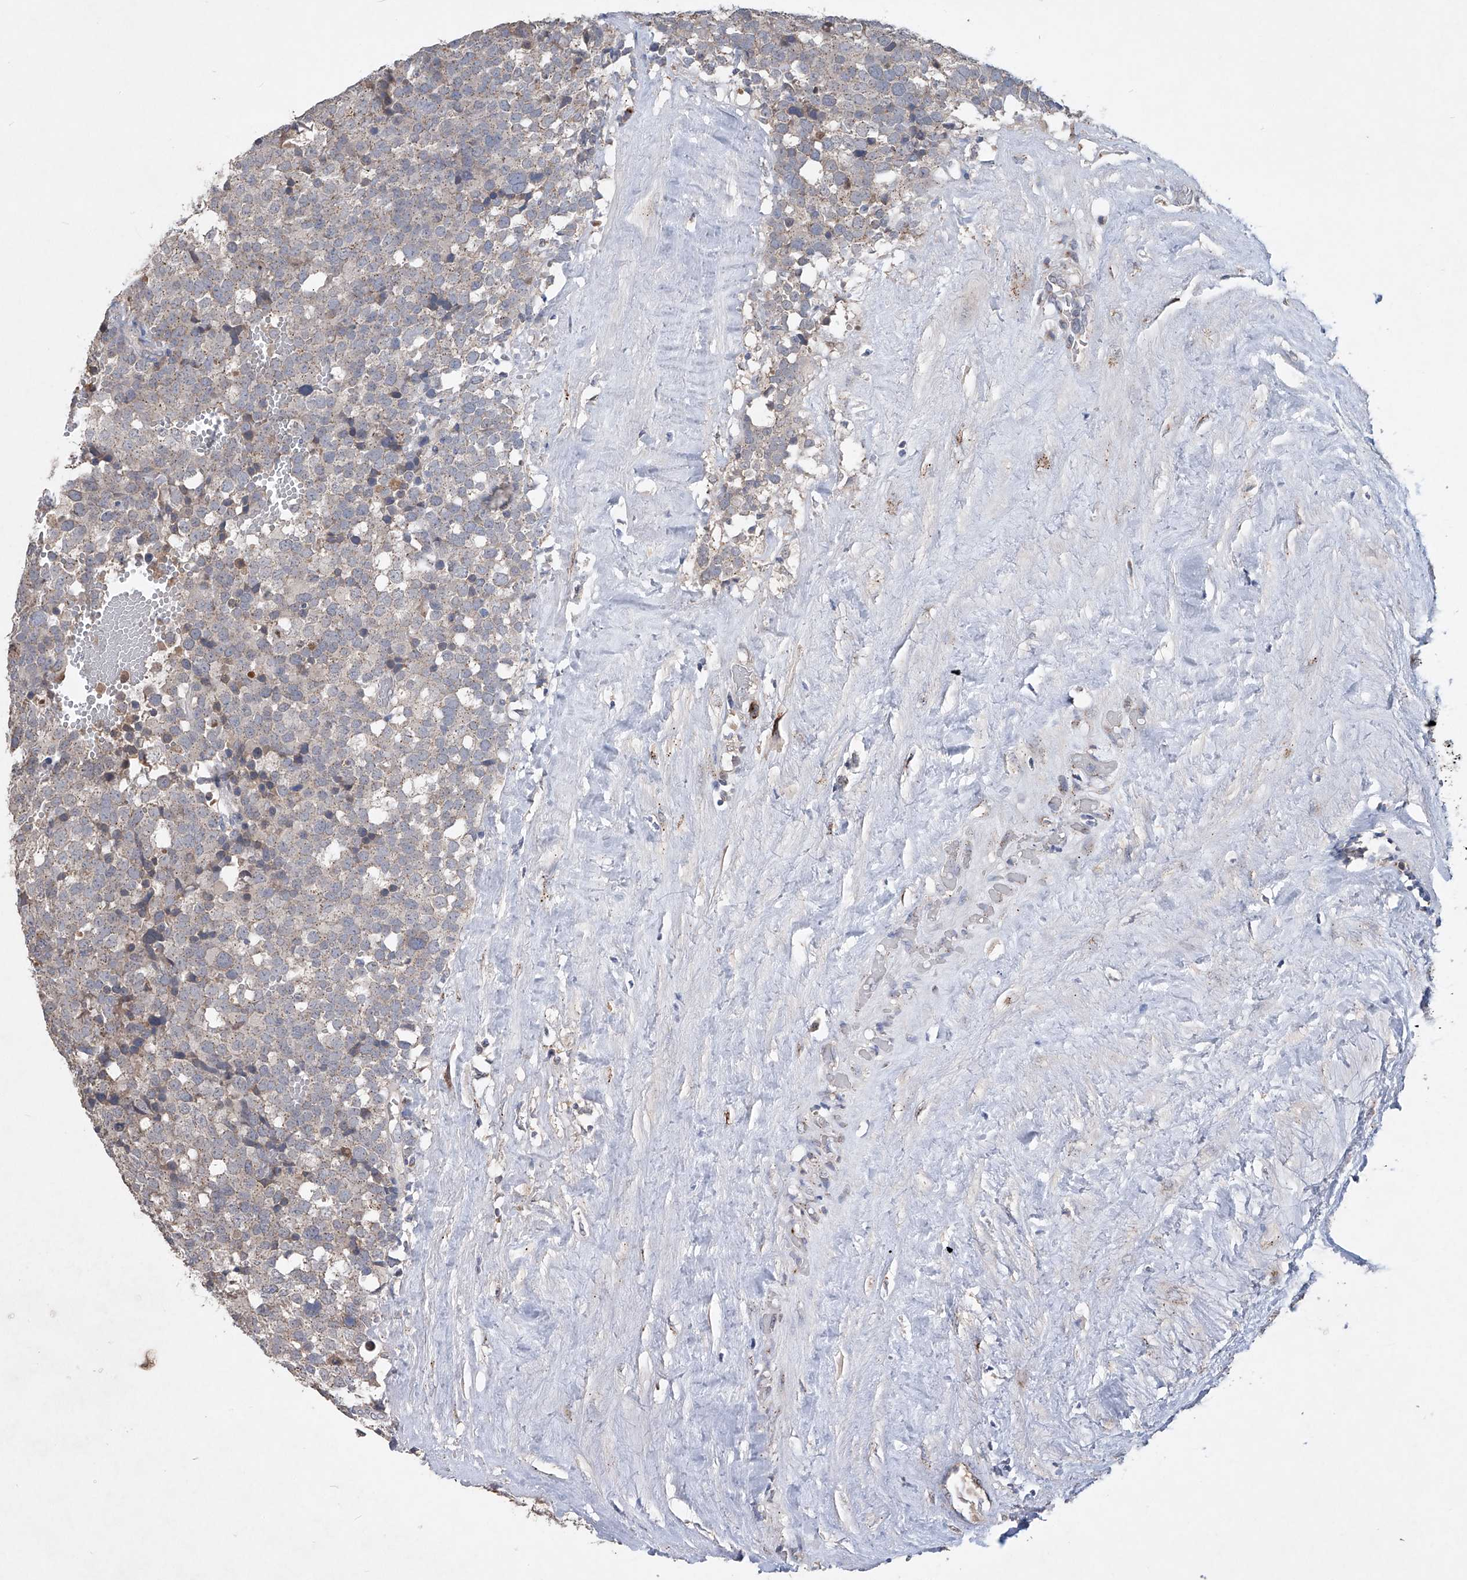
{"staining": {"intensity": "weak", "quantity": "25%-75%", "location": "cytoplasmic/membranous"}, "tissue": "testis cancer", "cell_type": "Tumor cells", "image_type": "cancer", "snomed": [{"axis": "morphology", "description": "Seminoma, NOS"}, {"axis": "topography", "description": "Testis"}], "caption": "DAB (3,3'-diaminobenzidine) immunohistochemical staining of human seminoma (testis) exhibits weak cytoplasmic/membranous protein staining in about 25%-75% of tumor cells.", "gene": "PCSK5", "patient": {"sex": "male", "age": 71}}